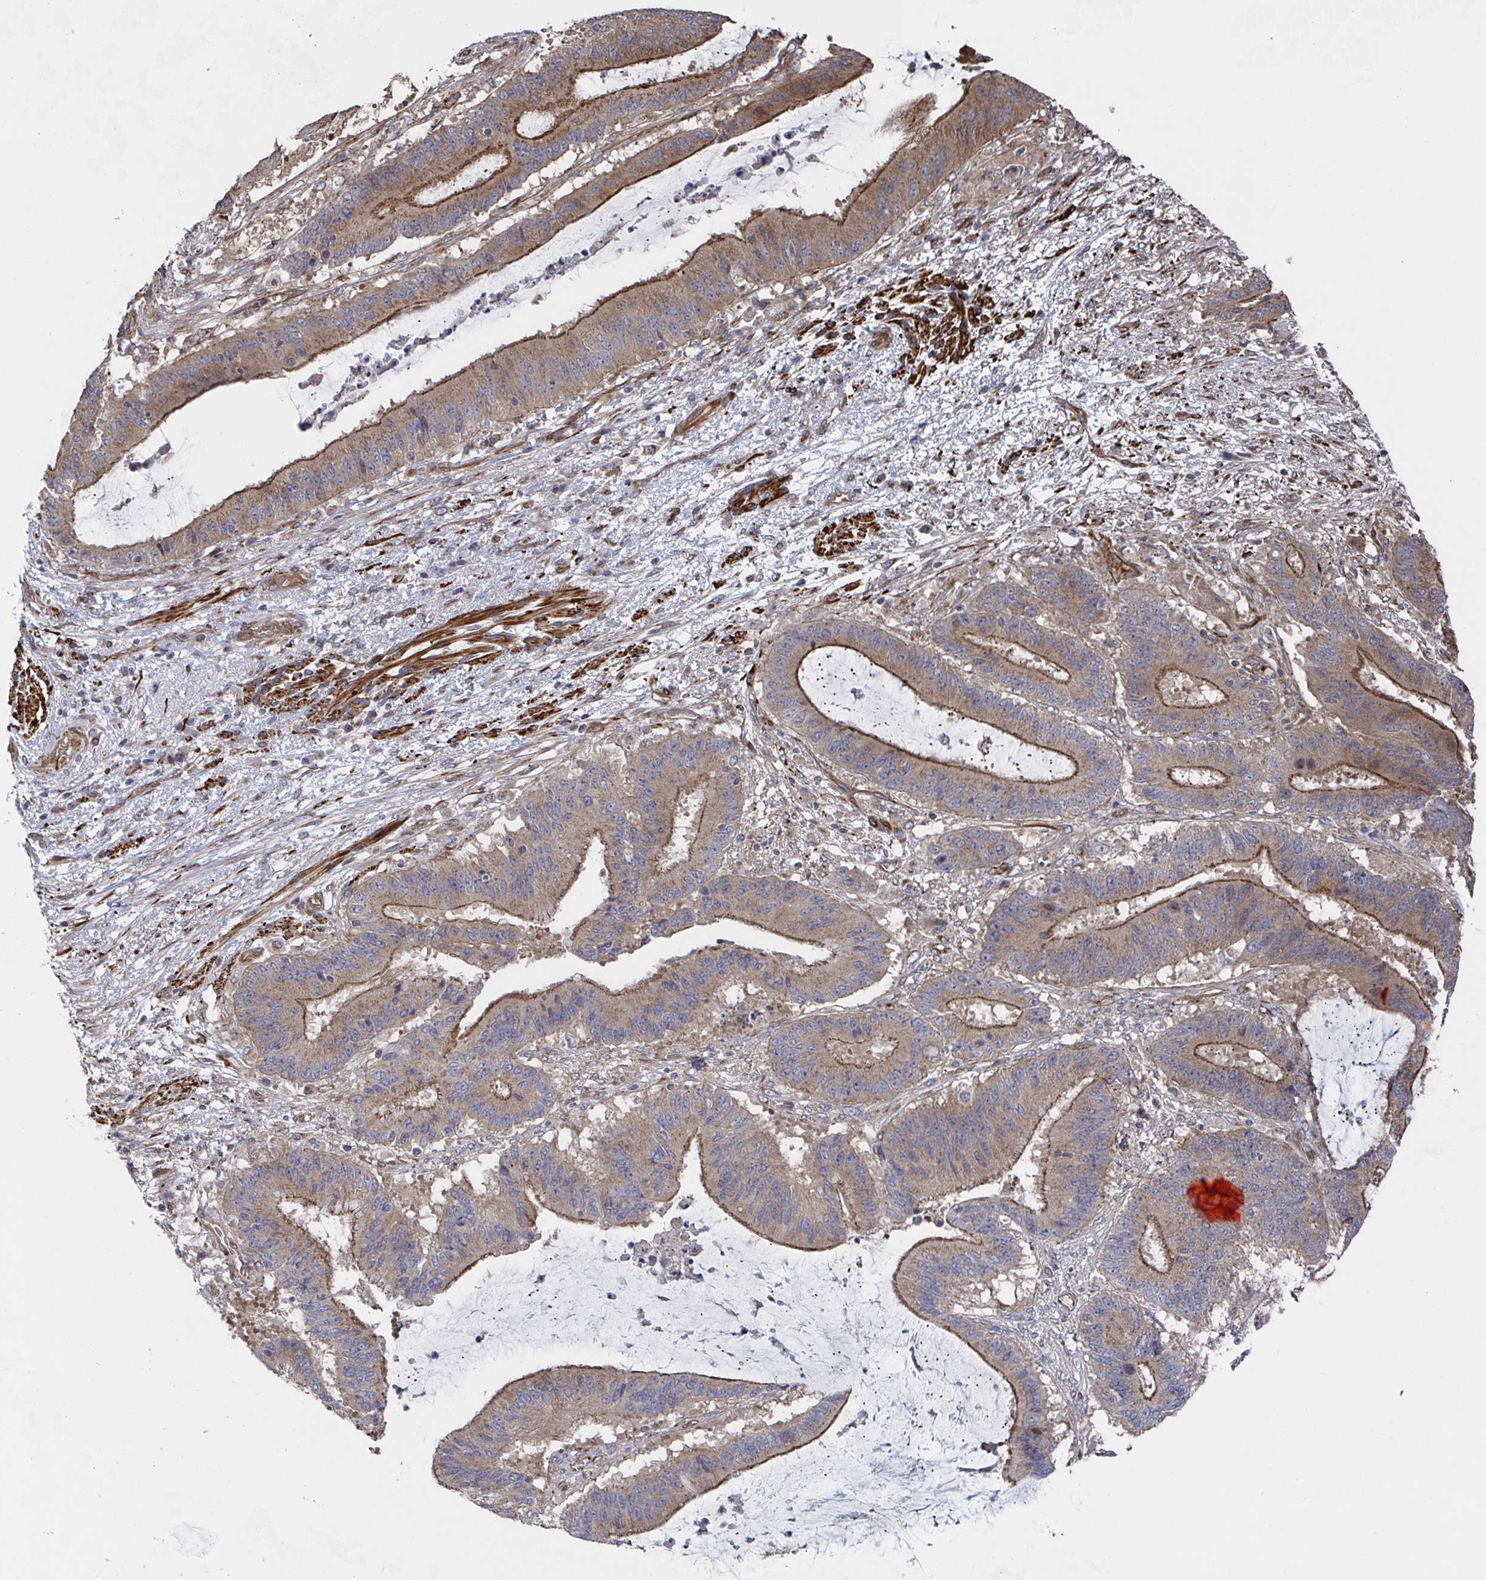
{"staining": {"intensity": "moderate", "quantity": "25%-75%", "location": "cytoplasmic/membranous"}, "tissue": "liver cancer", "cell_type": "Tumor cells", "image_type": "cancer", "snomed": [{"axis": "morphology", "description": "Normal tissue, NOS"}, {"axis": "morphology", "description": "Cholangiocarcinoma"}, {"axis": "topography", "description": "Liver"}, {"axis": "topography", "description": "Peripheral nerve tissue"}], "caption": "Immunohistochemistry histopathology image of neoplastic tissue: human liver cancer (cholangiocarcinoma) stained using immunohistochemistry exhibits medium levels of moderate protein expression localized specifically in the cytoplasmic/membranous of tumor cells, appearing as a cytoplasmic/membranous brown color.", "gene": "DVL3", "patient": {"sex": "female", "age": 73}}